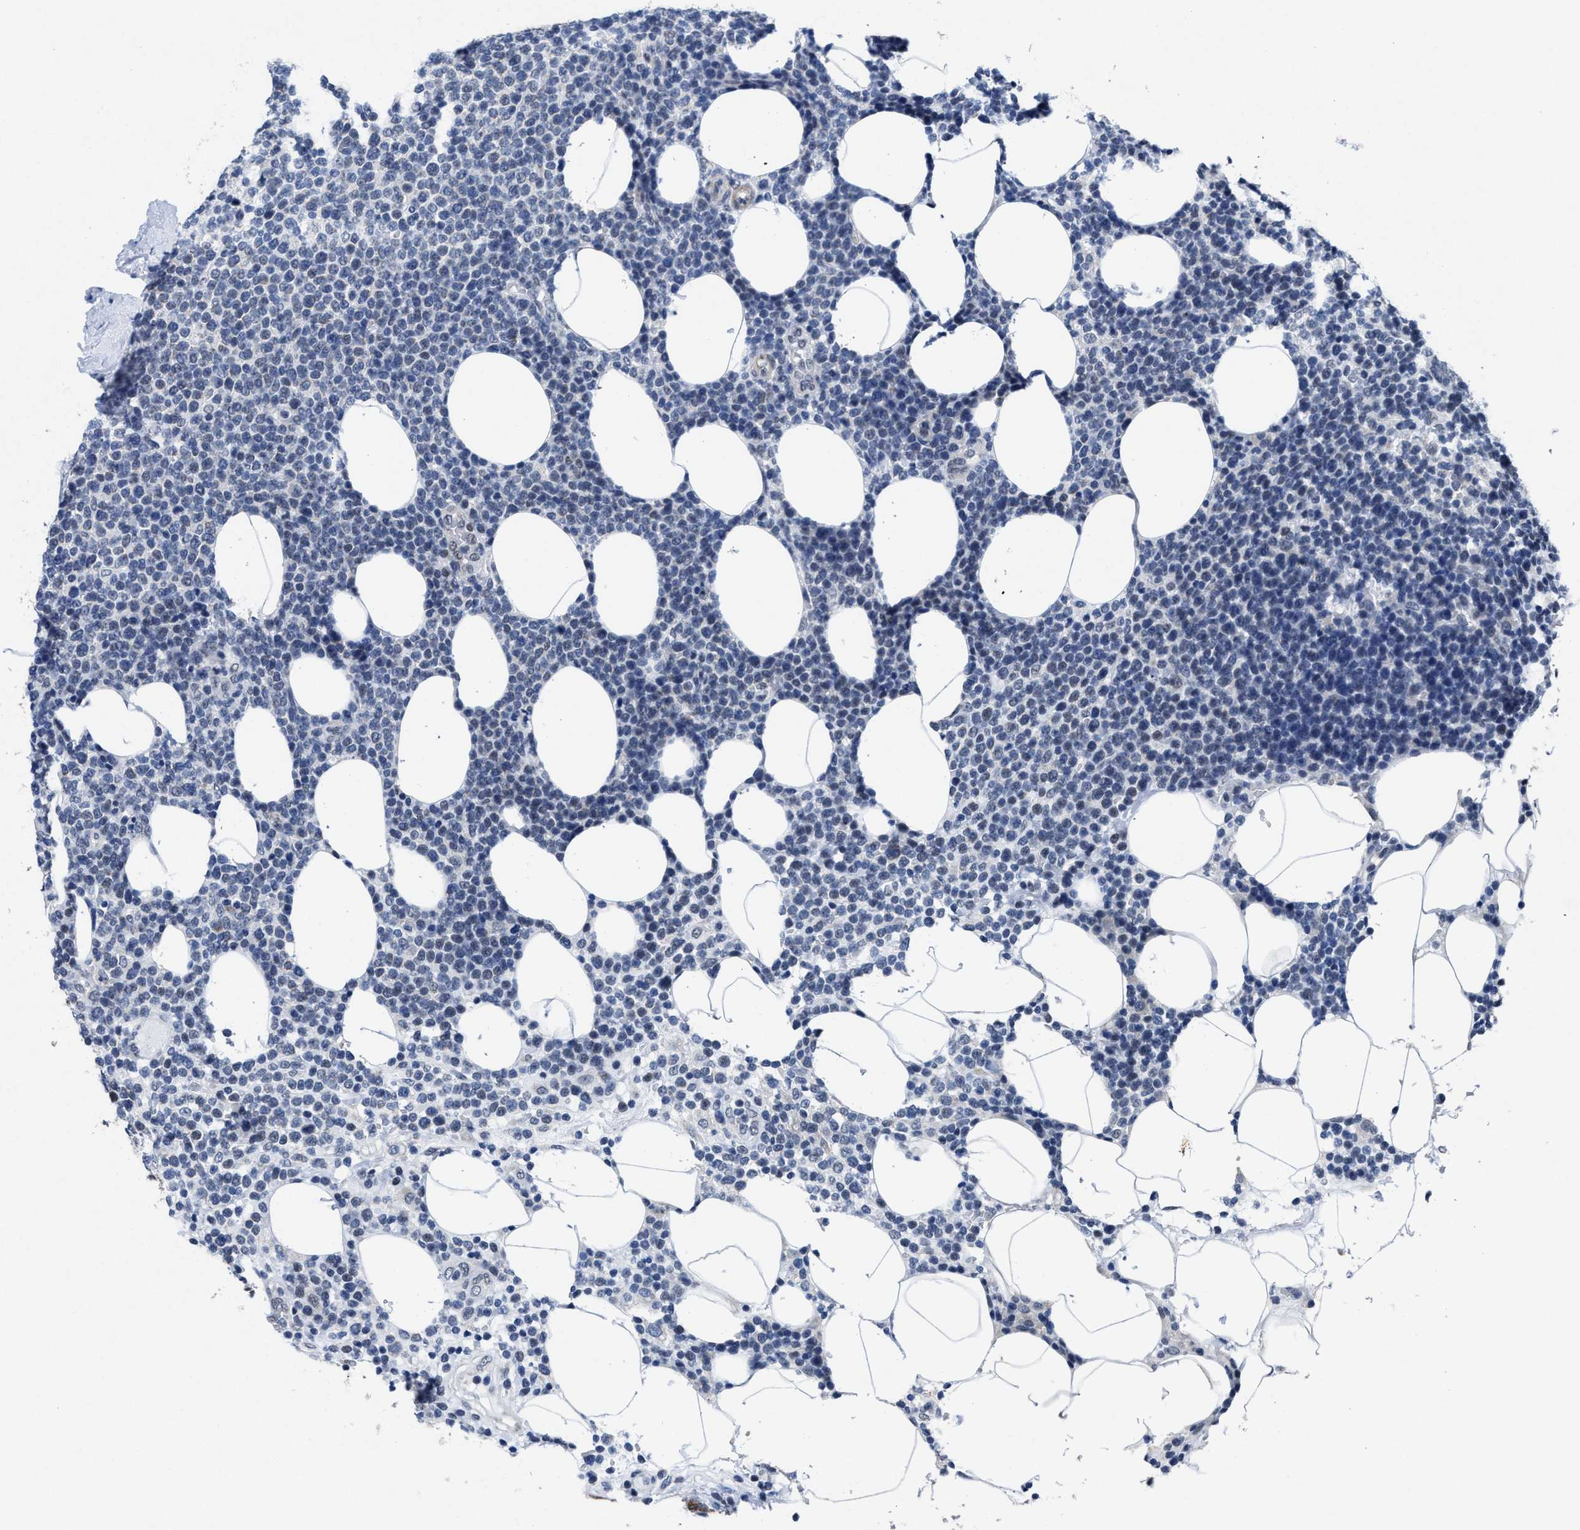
{"staining": {"intensity": "negative", "quantity": "none", "location": "none"}, "tissue": "lymphoma", "cell_type": "Tumor cells", "image_type": "cancer", "snomed": [{"axis": "morphology", "description": "Malignant lymphoma, non-Hodgkin's type, High grade"}, {"axis": "topography", "description": "Lymph node"}], "caption": "An immunohistochemistry histopathology image of lymphoma is shown. There is no staining in tumor cells of lymphoma. (Immunohistochemistry (ihc), brightfield microscopy, high magnification).", "gene": "ID3", "patient": {"sex": "male", "age": 61}}